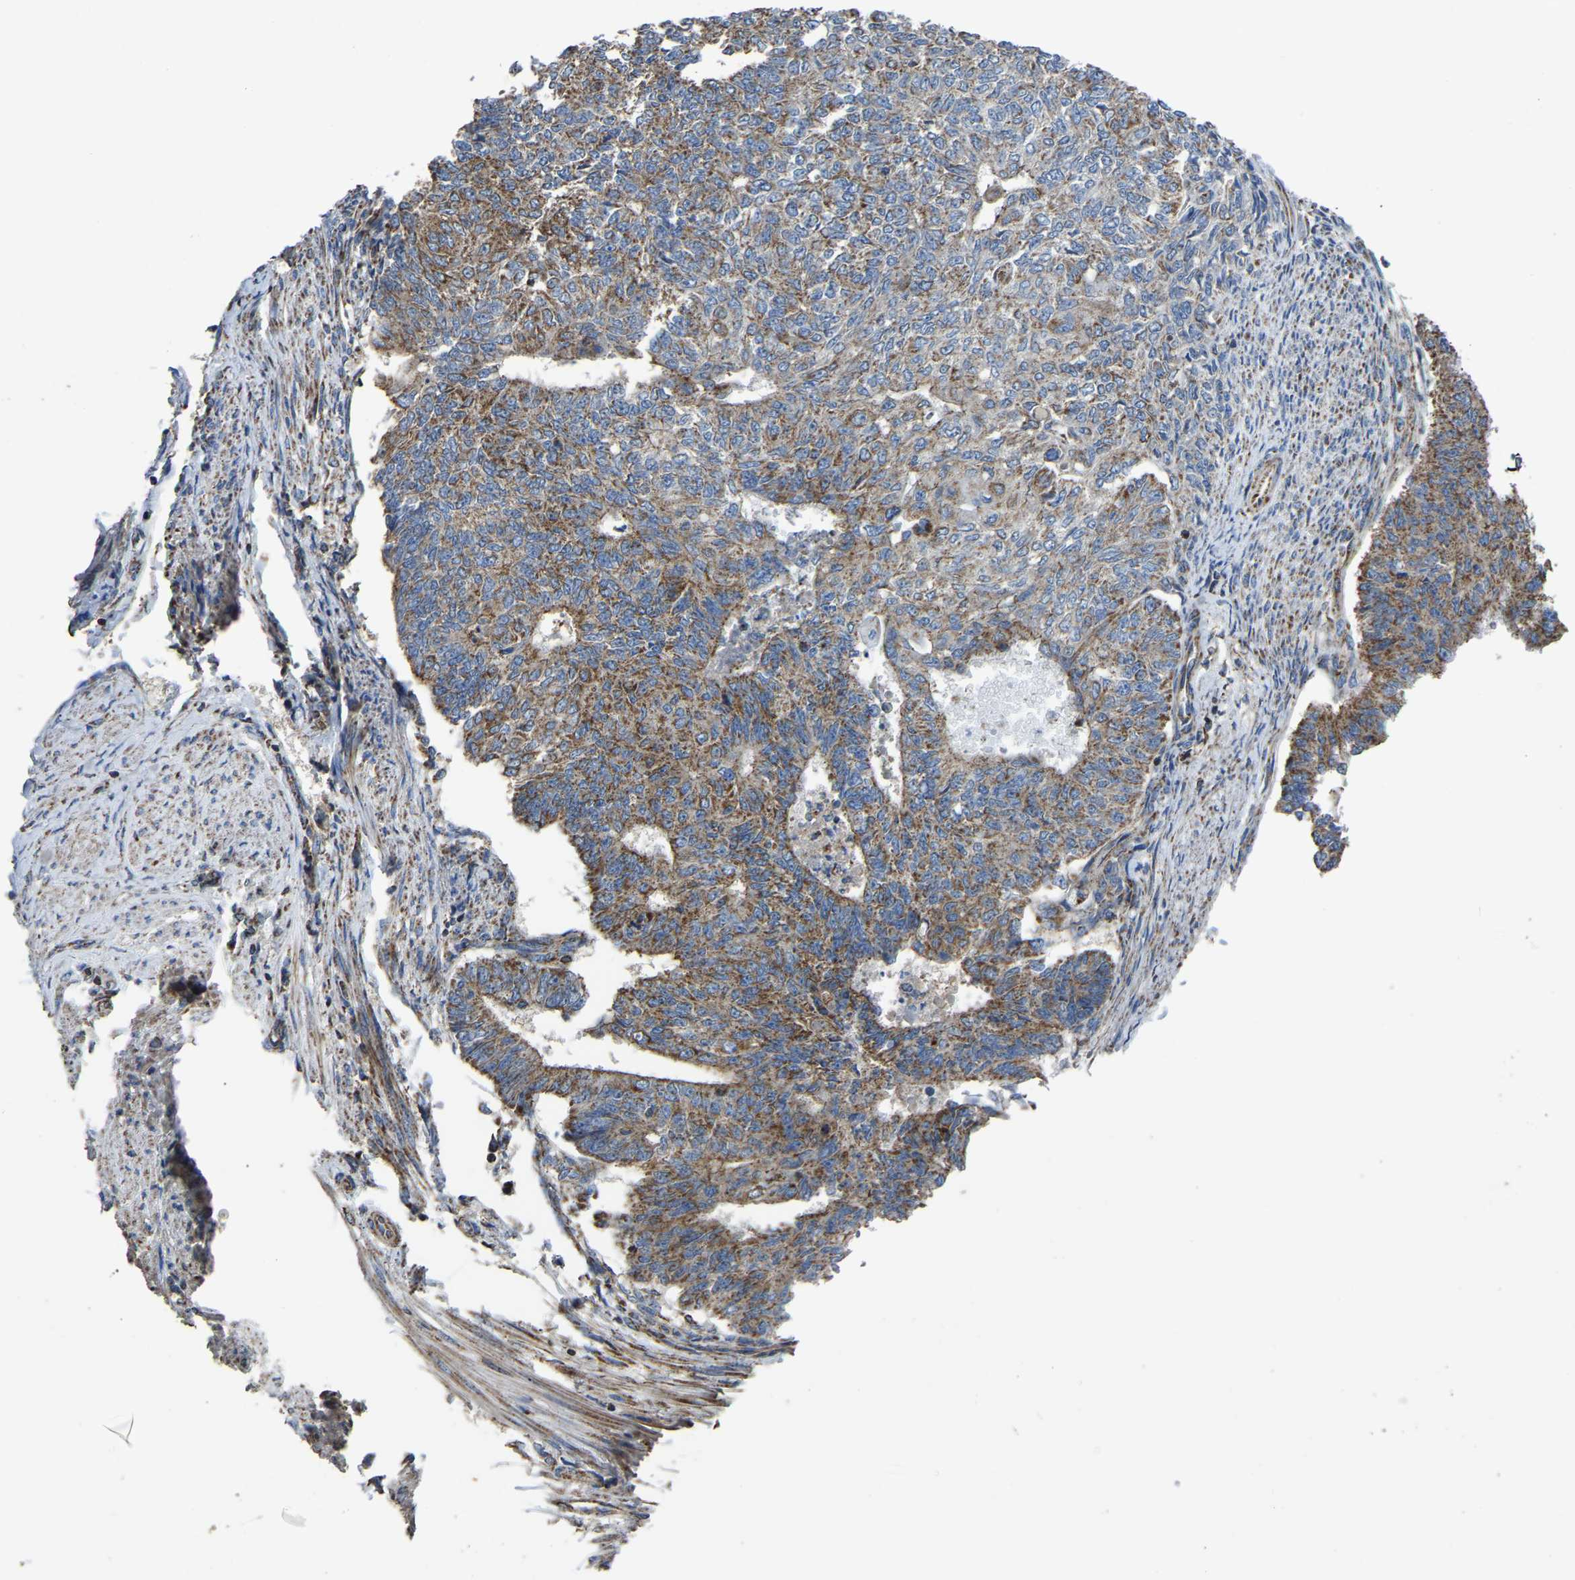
{"staining": {"intensity": "moderate", "quantity": ">75%", "location": "cytoplasmic/membranous"}, "tissue": "endometrial cancer", "cell_type": "Tumor cells", "image_type": "cancer", "snomed": [{"axis": "morphology", "description": "Adenocarcinoma, NOS"}, {"axis": "topography", "description": "Endometrium"}], "caption": "Endometrial cancer (adenocarcinoma) stained with DAB (3,3'-diaminobenzidine) IHC shows medium levels of moderate cytoplasmic/membranous expression in approximately >75% of tumor cells.", "gene": "ETFA", "patient": {"sex": "female", "age": 32}}